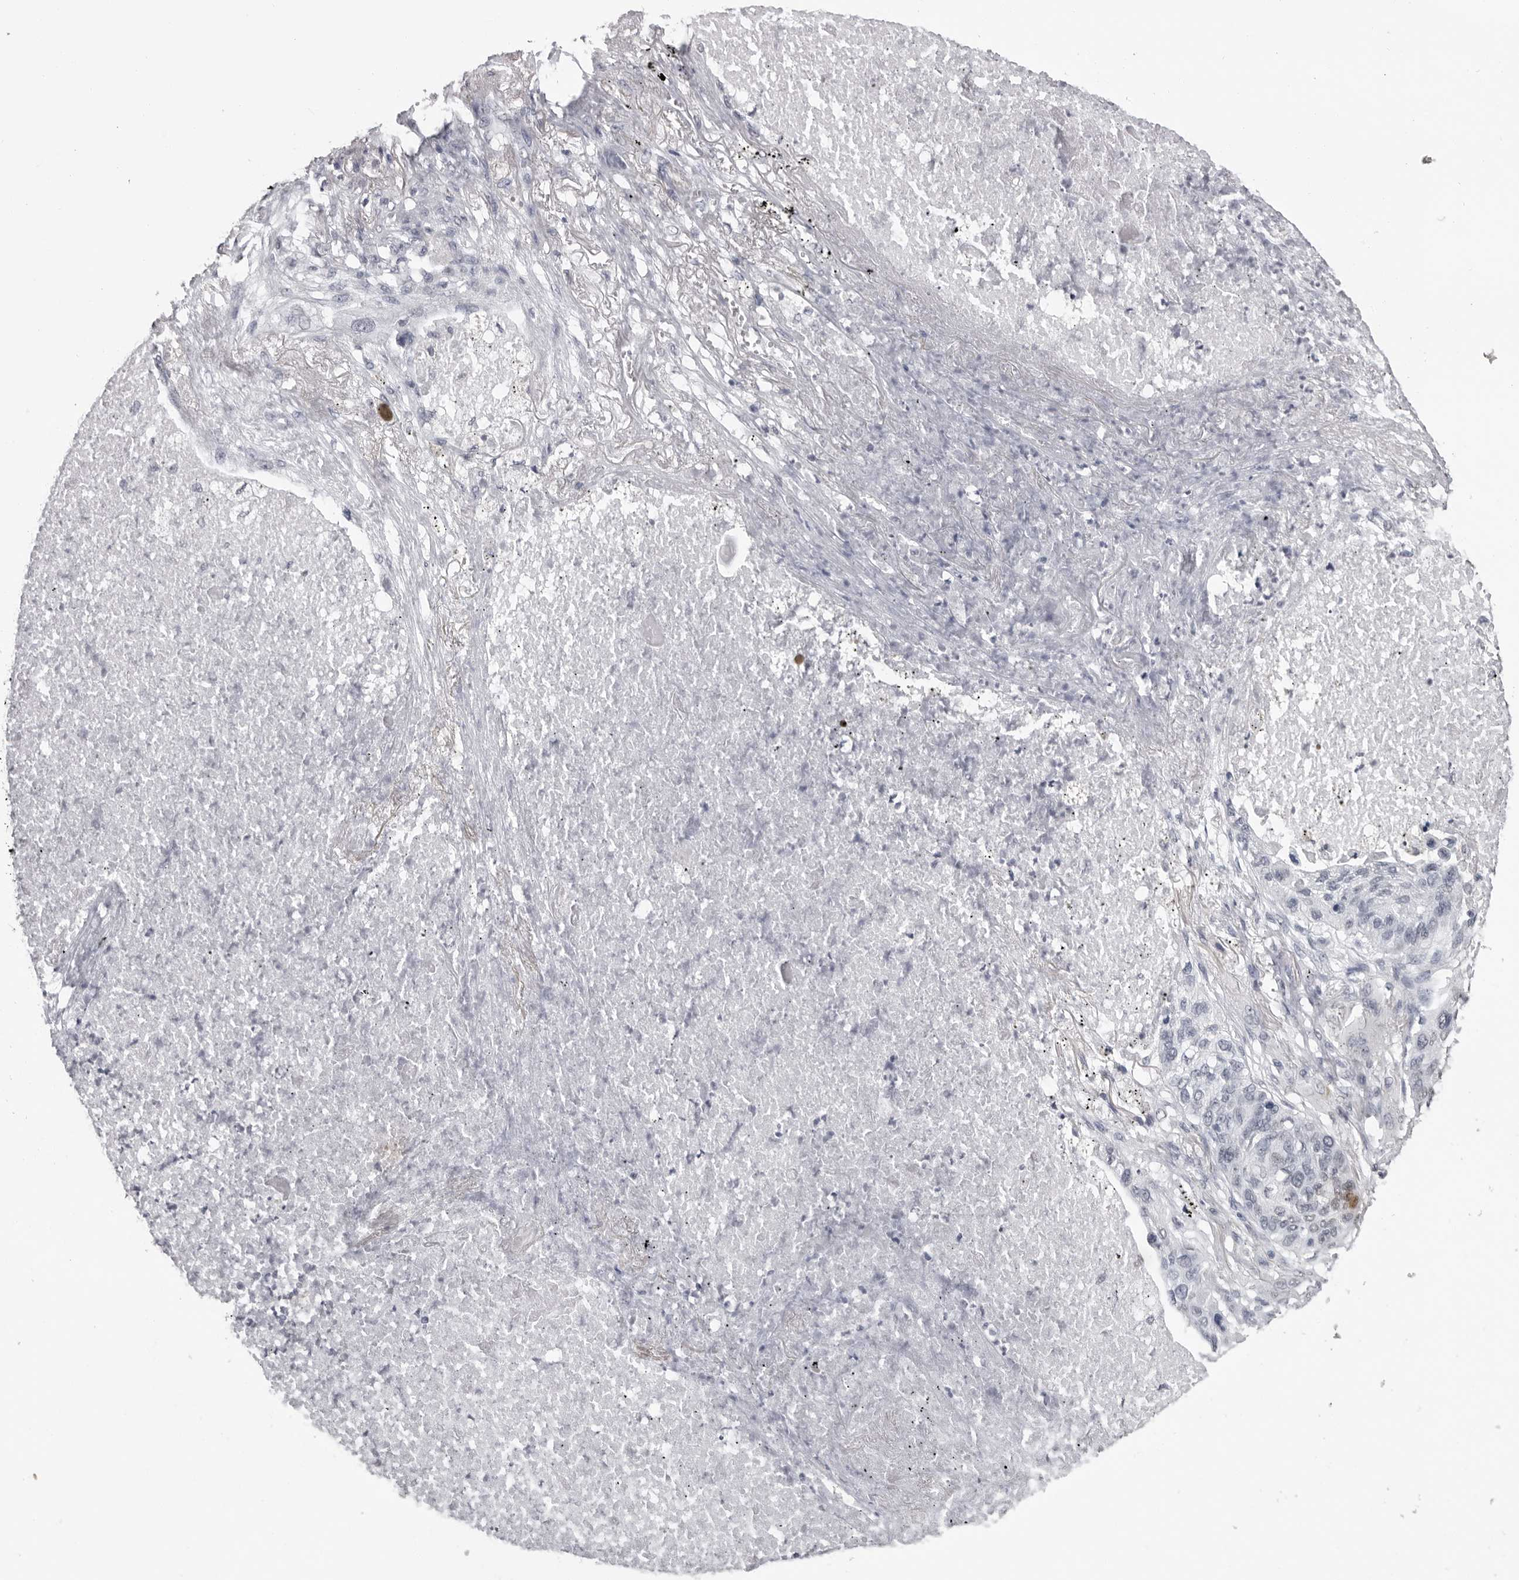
{"staining": {"intensity": "negative", "quantity": "none", "location": "none"}, "tissue": "lung cancer", "cell_type": "Tumor cells", "image_type": "cancer", "snomed": [{"axis": "morphology", "description": "Squamous cell carcinoma, NOS"}, {"axis": "topography", "description": "Lung"}], "caption": "A high-resolution photomicrograph shows immunohistochemistry staining of squamous cell carcinoma (lung), which demonstrates no significant expression in tumor cells. Brightfield microscopy of IHC stained with DAB (3,3'-diaminobenzidine) (brown) and hematoxylin (blue), captured at high magnification.", "gene": "HEPACAM", "patient": {"sex": "female", "age": 63}}